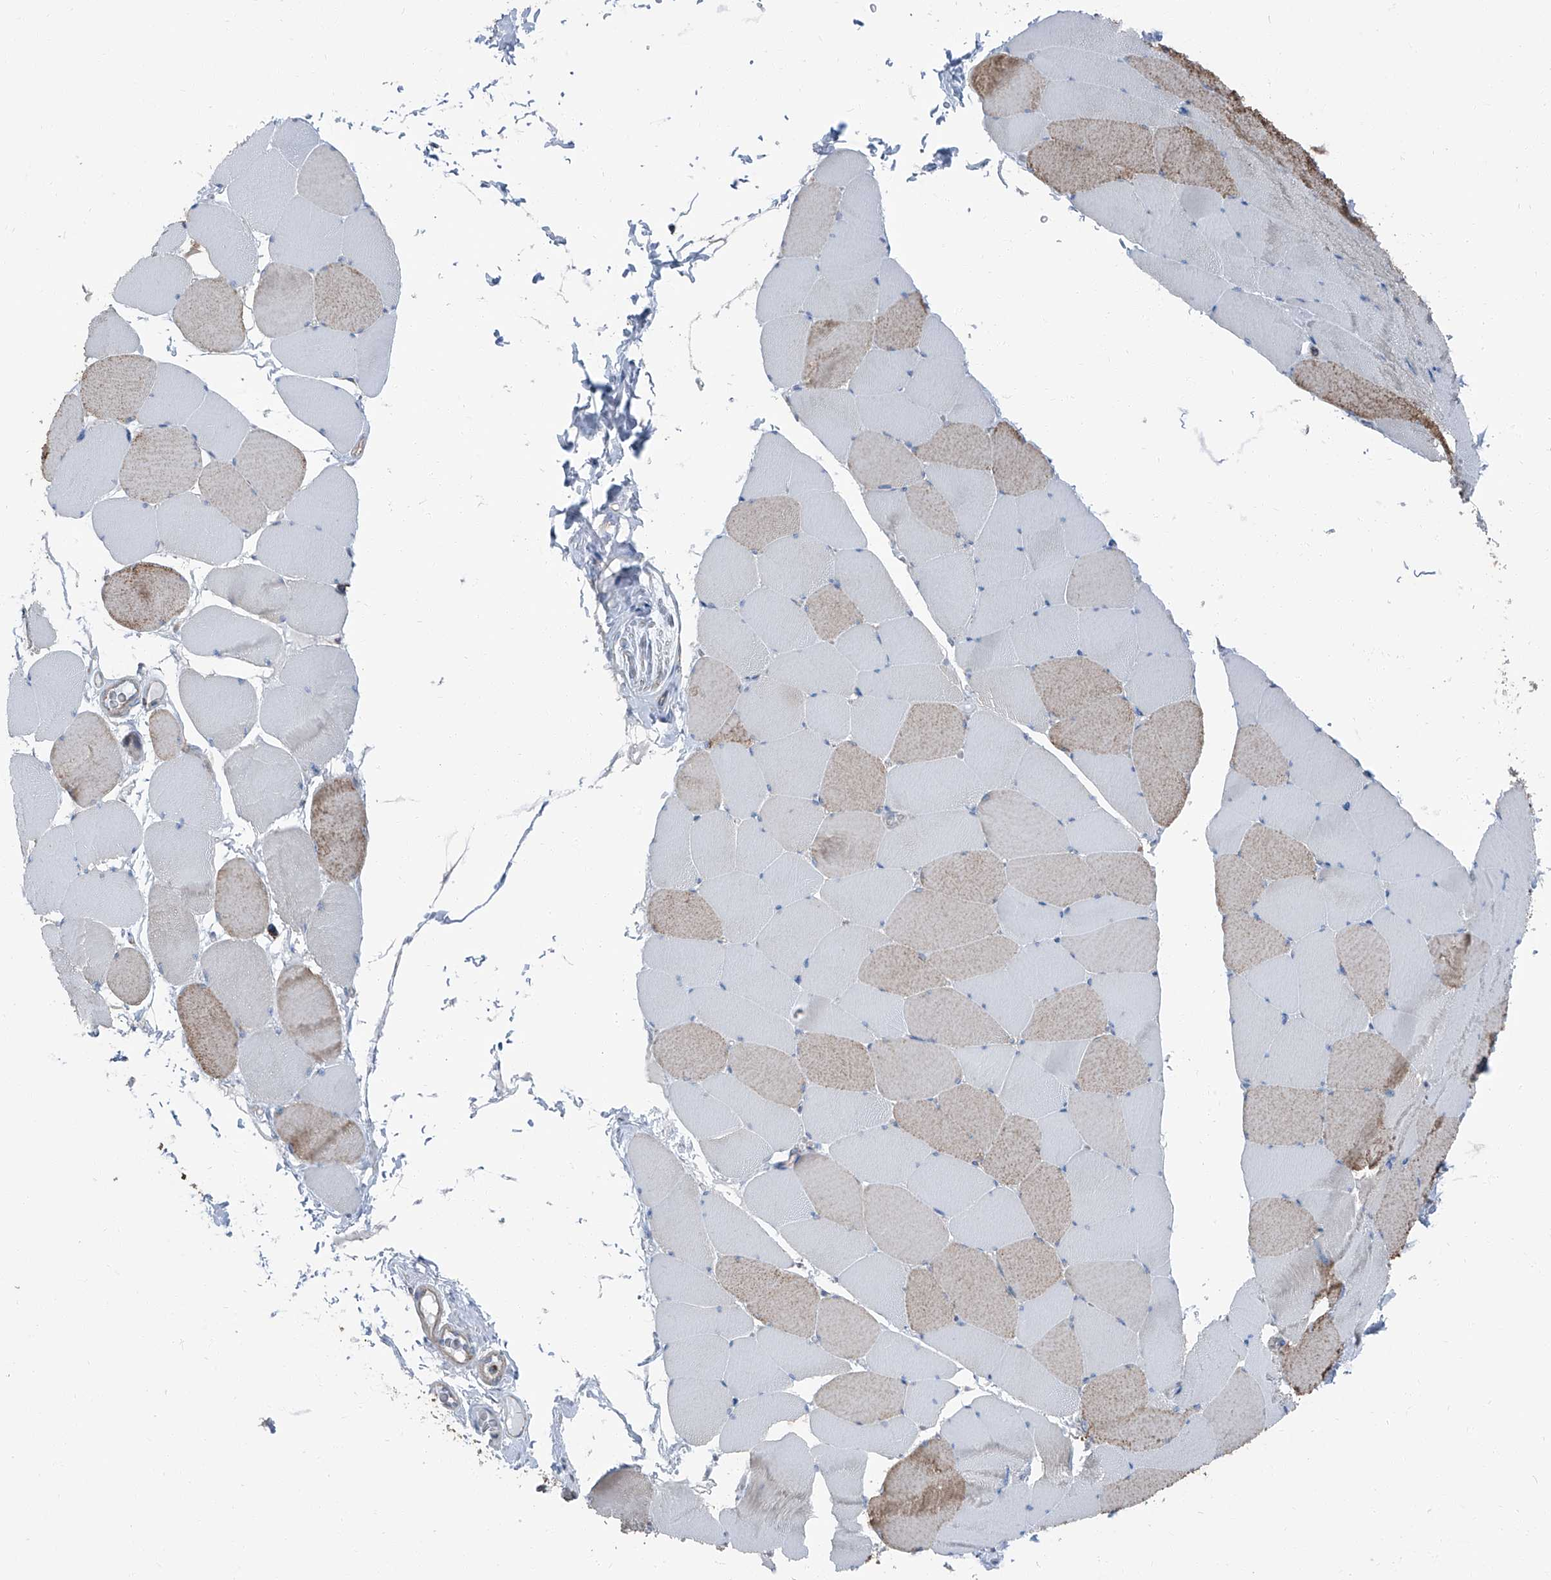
{"staining": {"intensity": "weak", "quantity": "<25%", "location": "cytoplasmic/membranous"}, "tissue": "skeletal muscle", "cell_type": "Myocytes", "image_type": "normal", "snomed": [{"axis": "morphology", "description": "Normal tissue, NOS"}, {"axis": "topography", "description": "Skeletal muscle"}], "caption": "A histopathology image of human skeletal muscle is negative for staining in myocytes. (DAB IHC with hematoxylin counter stain).", "gene": "GPR142", "patient": {"sex": "male", "age": 62}}